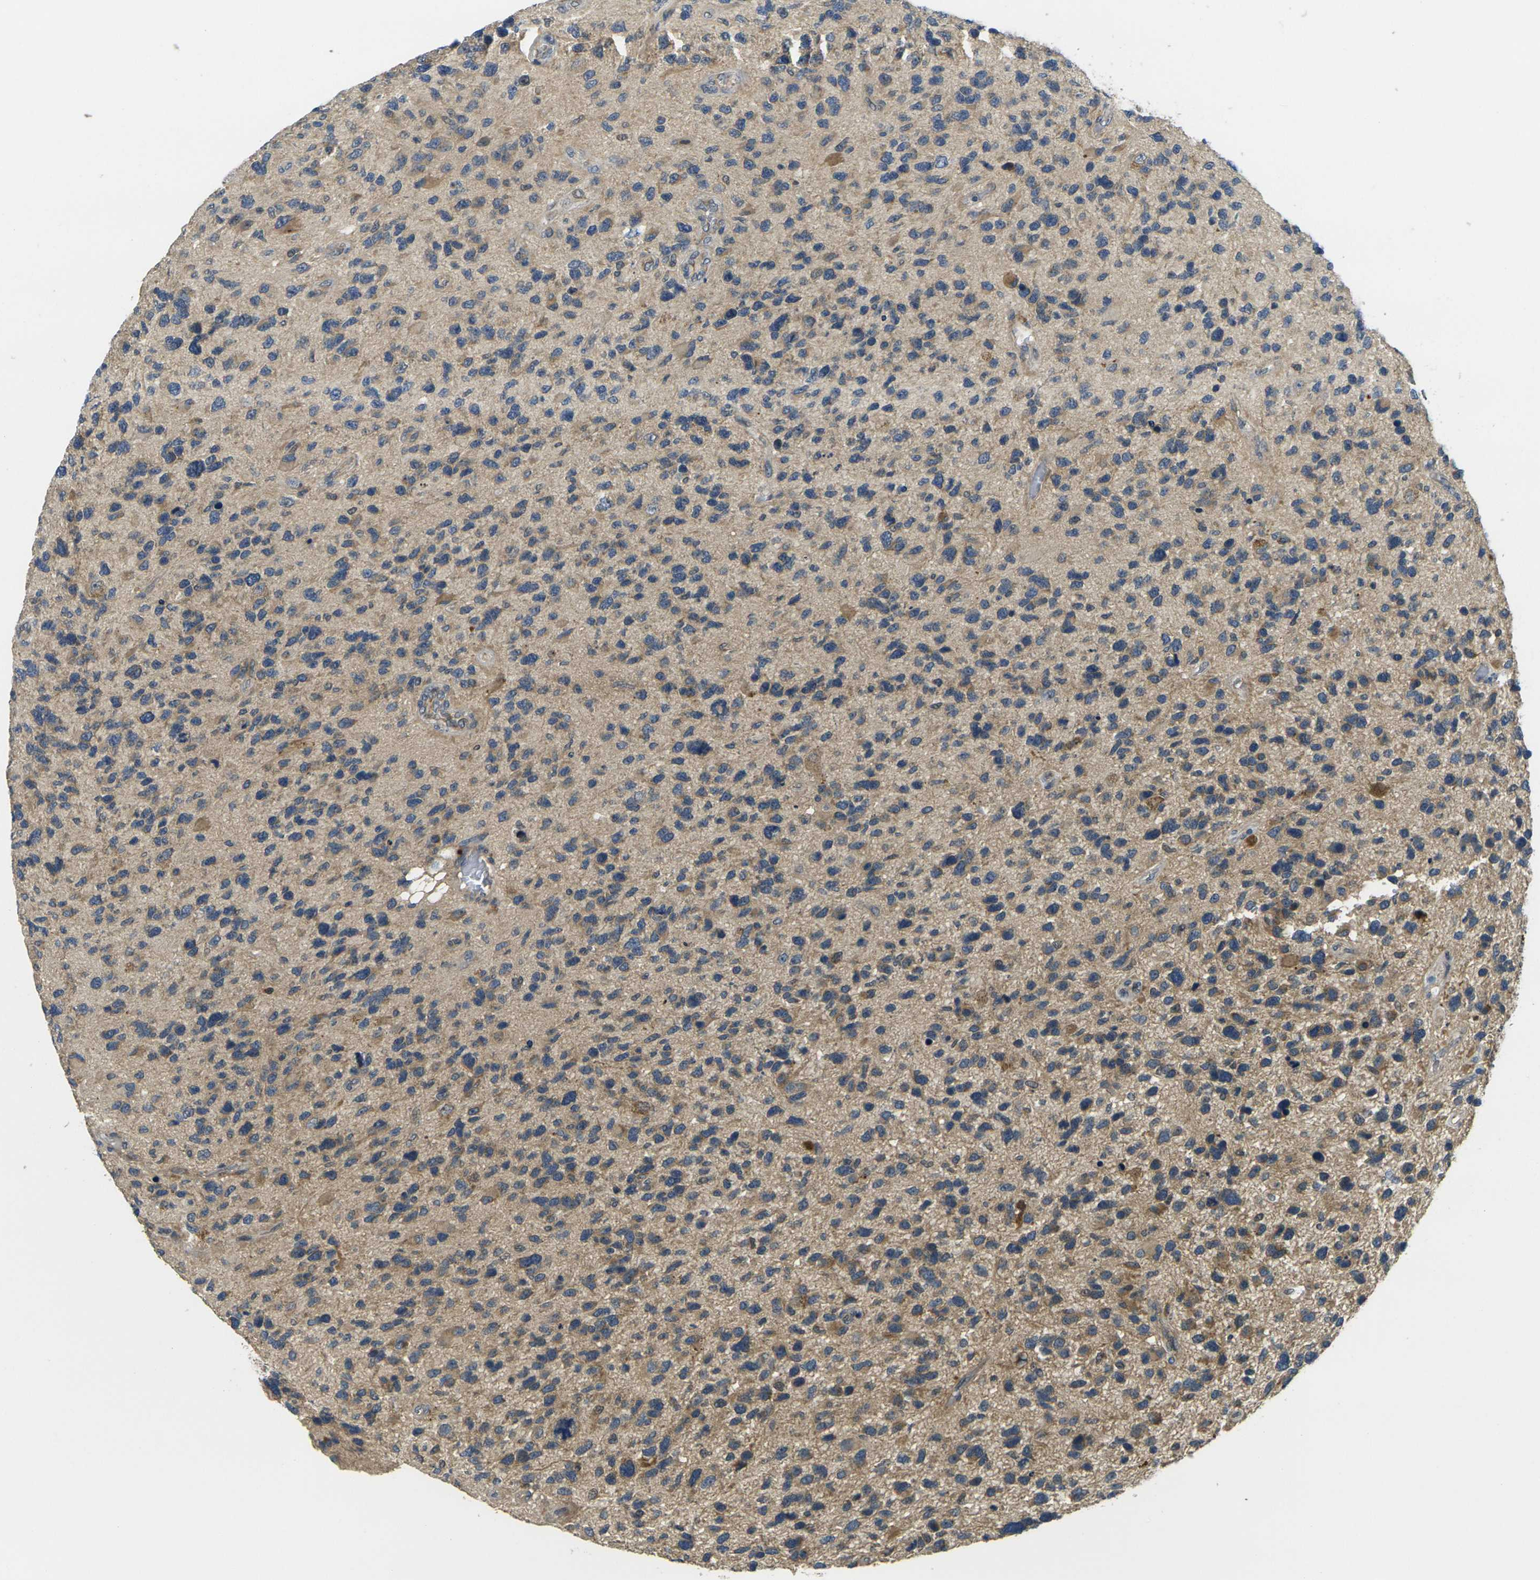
{"staining": {"intensity": "moderate", "quantity": "25%-75%", "location": "cytoplasmic/membranous"}, "tissue": "glioma", "cell_type": "Tumor cells", "image_type": "cancer", "snomed": [{"axis": "morphology", "description": "Glioma, malignant, High grade"}, {"axis": "topography", "description": "Brain"}], "caption": "Human malignant high-grade glioma stained for a protein (brown) exhibits moderate cytoplasmic/membranous positive expression in about 25%-75% of tumor cells.", "gene": "MINAR2", "patient": {"sex": "female", "age": 58}}